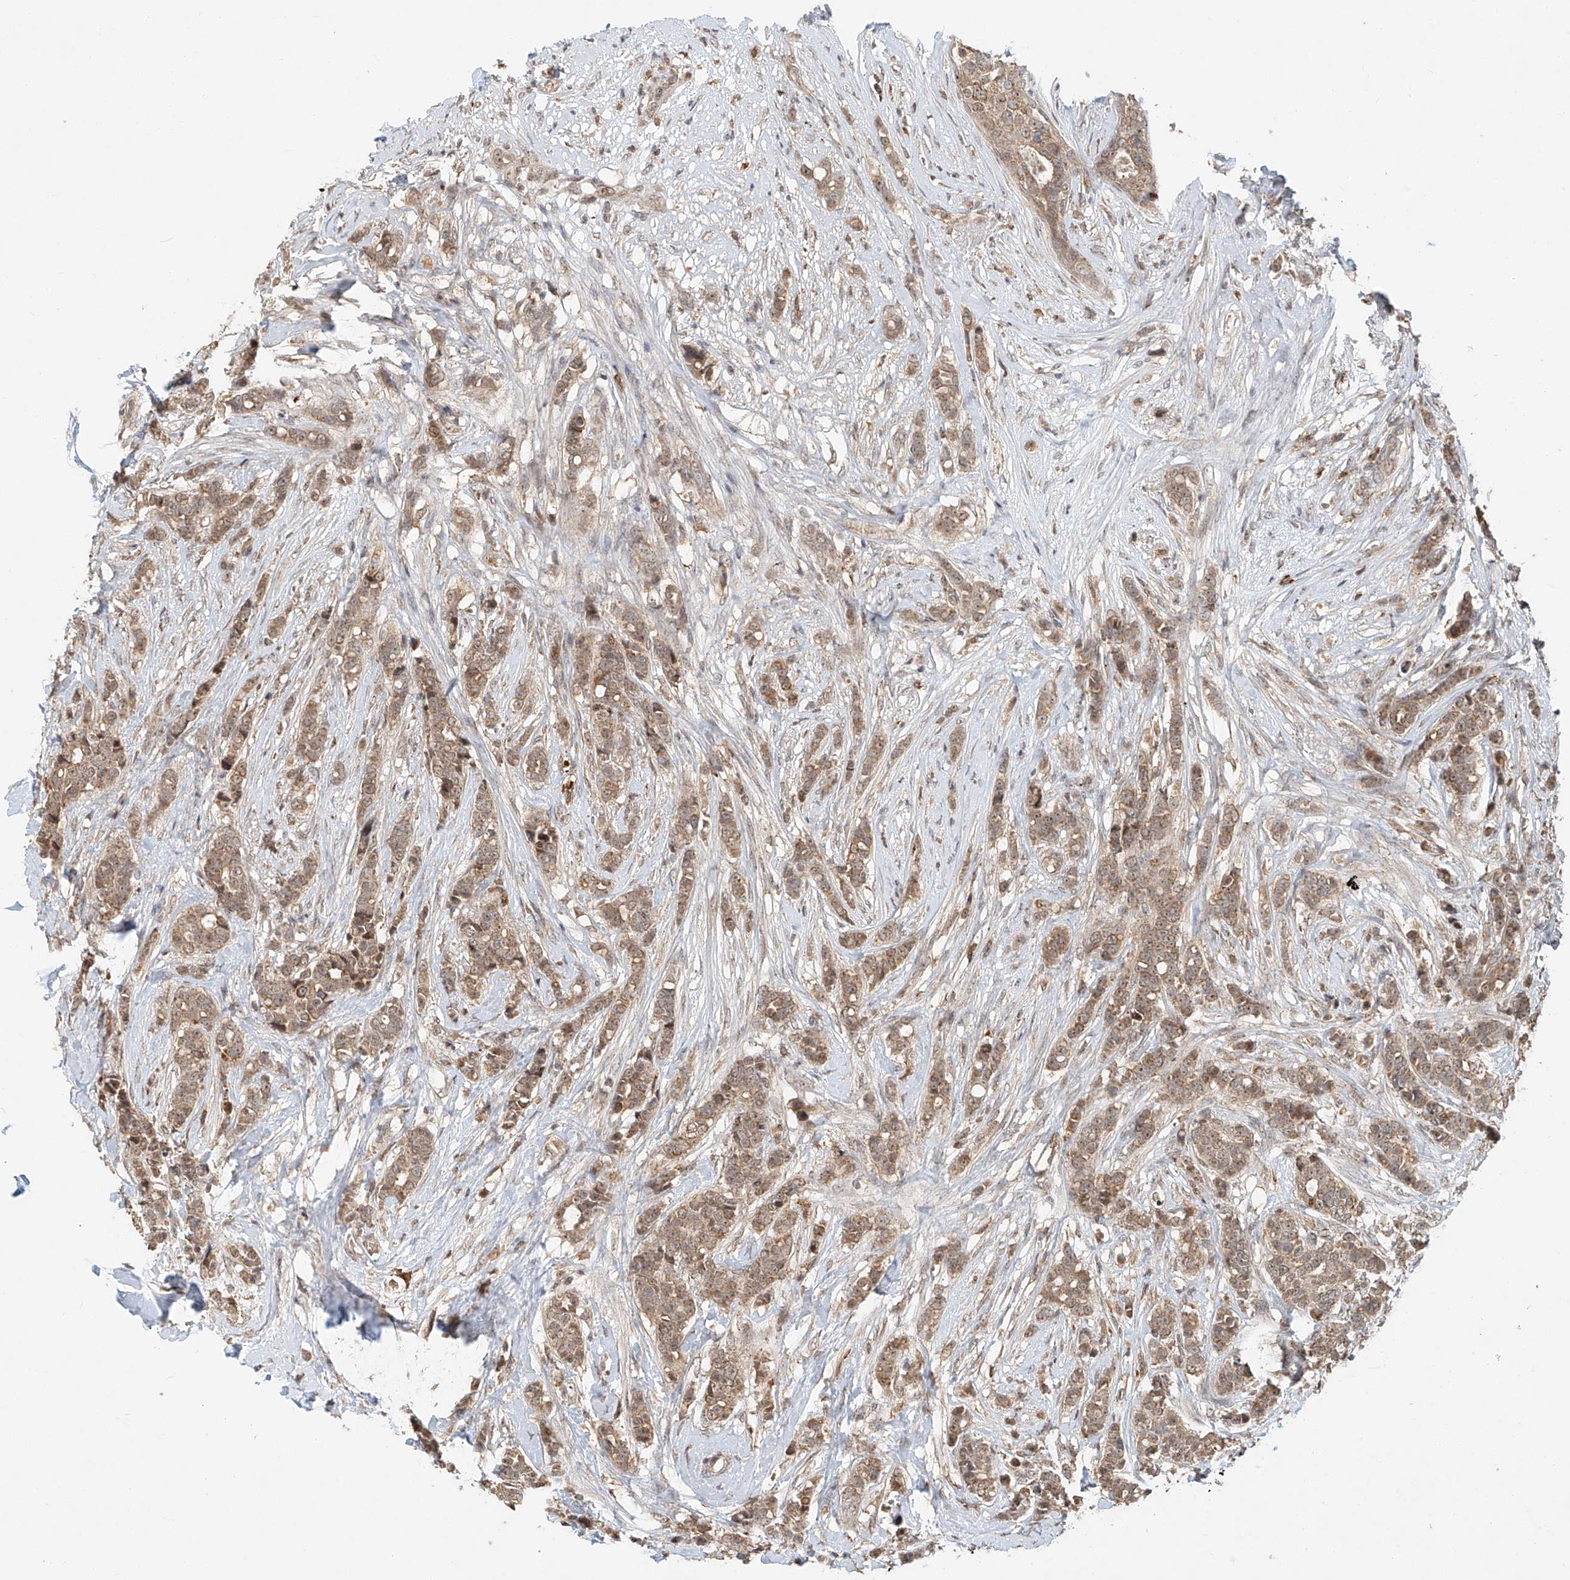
{"staining": {"intensity": "weak", "quantity": ">75%", "location": "cytoplasmic/membranous,nuclear"}, "tissue": "breast cancer", "cell_type": "Tumor cells", "image_type": "cancer", "snomed": [{"axis": "morphology", "description": "Lobular carcinoma"}, {"axis": "topography", "description": "Breast"}], "caption": "High-power microscopy captured an IHC histopathology image of breast lobular carcinoma, revealing weak cytoplasmic/membranous and nuclear staining in about >75% of tumor cells. (Brightfield microscopy of DAB IHC at high magnification).", "gene": "SYTL3", "patient": {"sex": "female", "age": 51}}